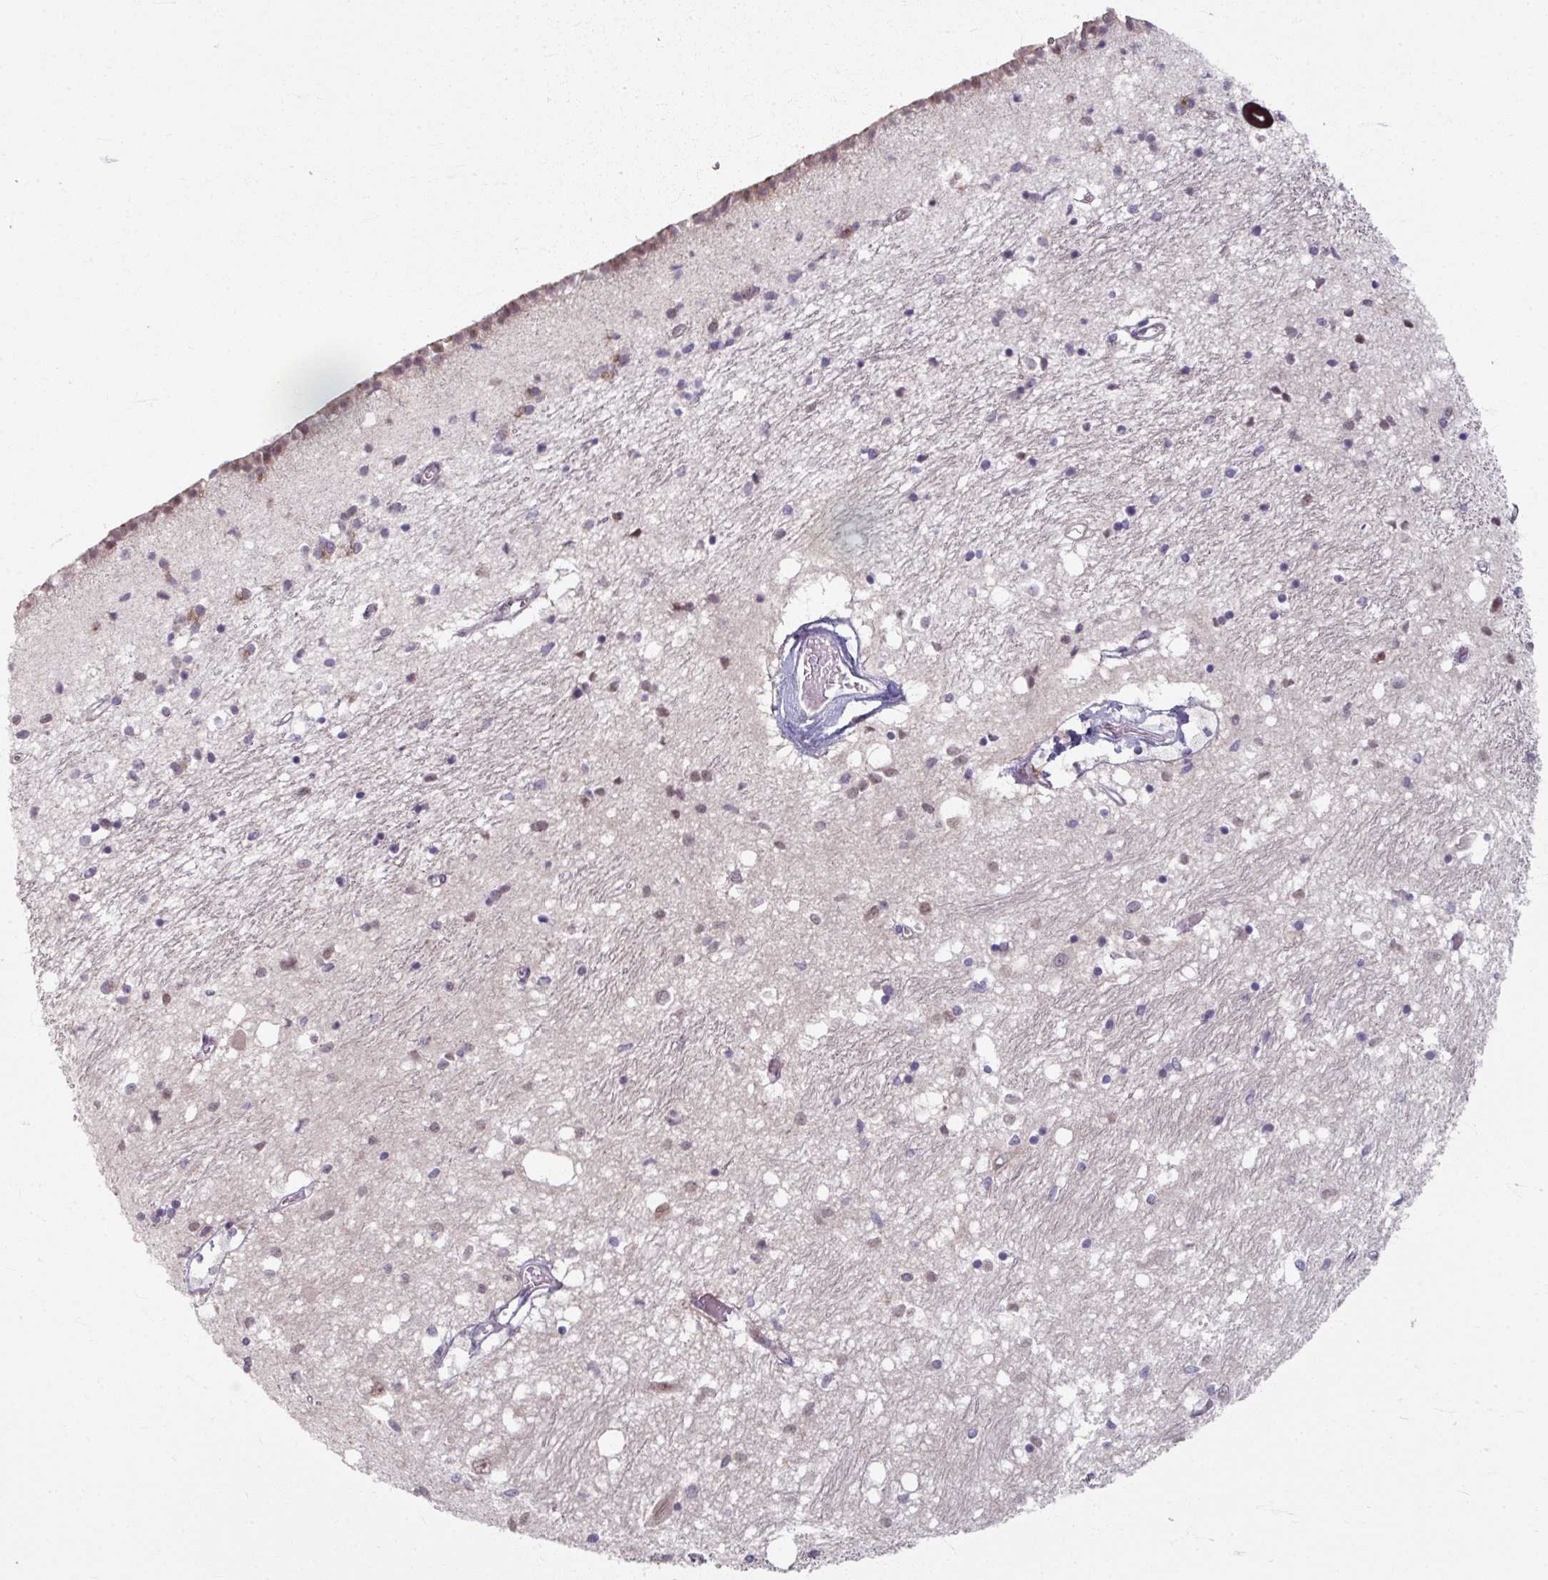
{"staining": {"intensity": "weak", "quantity": "25%-75%", "location": "cytoplasmic/membranous,nuclear"}, "tissue": "caudate", "cell_type": "Glial cells", "image_type": "normal", "snomed": [{"axis": "morphology", "description": "Normal tissue, NOS"}, {"axis": "topography", "description": "Lateral ventricle wall"}], "caption": "Caudate stained with DAB immunohistochemistry reveals low levels of weak cytoplasmic/membranous,nuclear staining in approximately 25%-75% of glial cells.", "gene": "KLC3", "patient": {"sex": "male", "age": 70}}